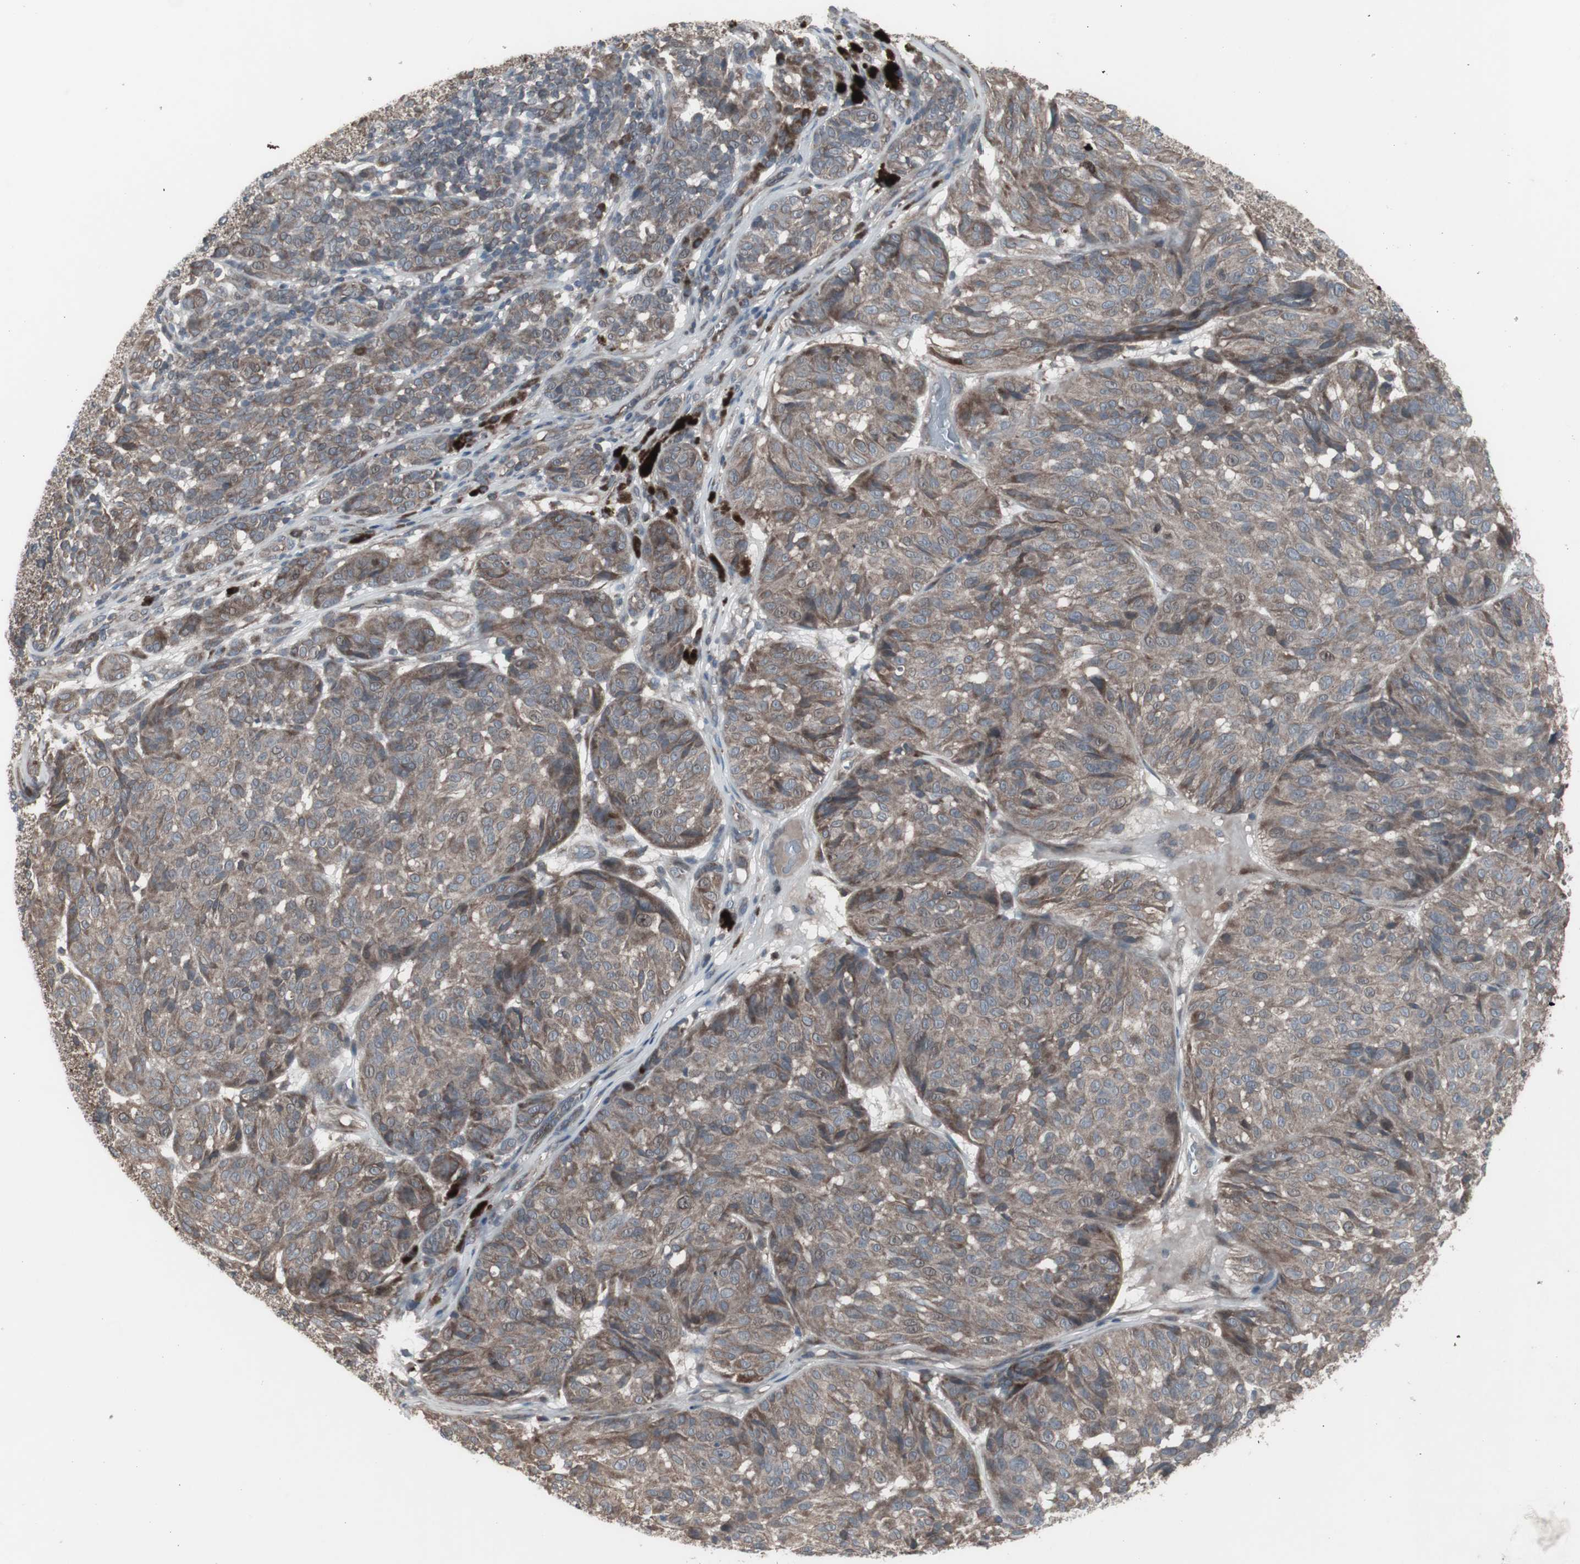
{"staining": {"intensity": "moderate", "quantity": "25%-75%", "location": "cytoplasmic/membranous"}, "tissue": "melanoma", "cell_type": "Tumor cells", "image_type": "cancer", "snomed": [{"axis": "morphology", "description": "Malignant melanoma, NOS"}, {"axis": "topography", "description": "Skin"}], "caption": "Human melanoma stained with a brown dye shows moderate cytoplasmic/membranous positive staining in about 25%-75% of tumor cells.", "gene": "SSTR2", "patient": {"sex": "female", "age": 46}}